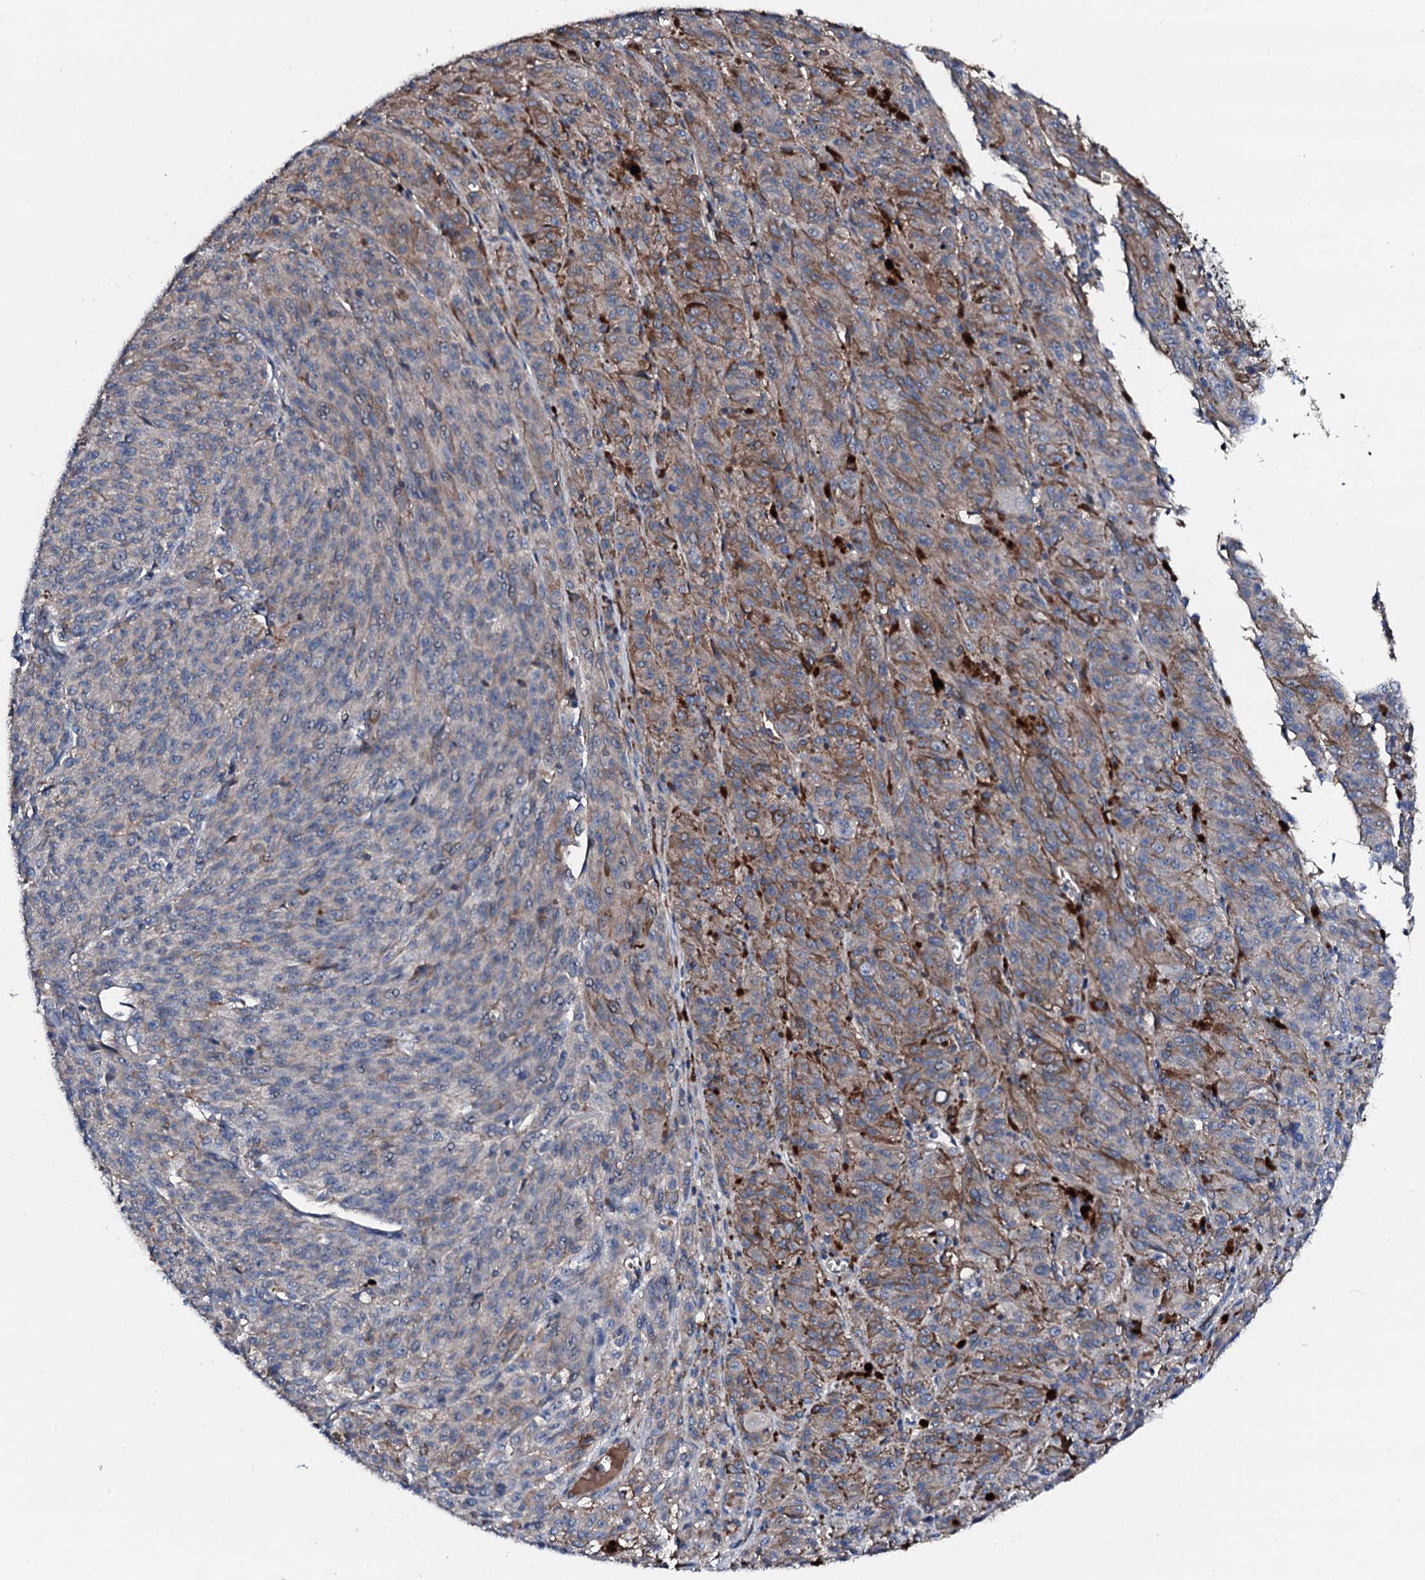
{"staining": {"intensity": "negative", "quantity": "none", "location": "none"}, "tissue": "melanoma", "cell_type": "Tumor cells", "image_type": "cancer", "snomed": [{"axis": "morphology", "description": "Malignant melanoma, NOS"}, {"axis": "topography", "description": "Skin"}], "caption": "DAB immunohistochemical staining of malignant melanoma displays no significant staining in tumor cells.", "gene": "TRAFD1", "patient": {"sex": "female", "age": 52}}